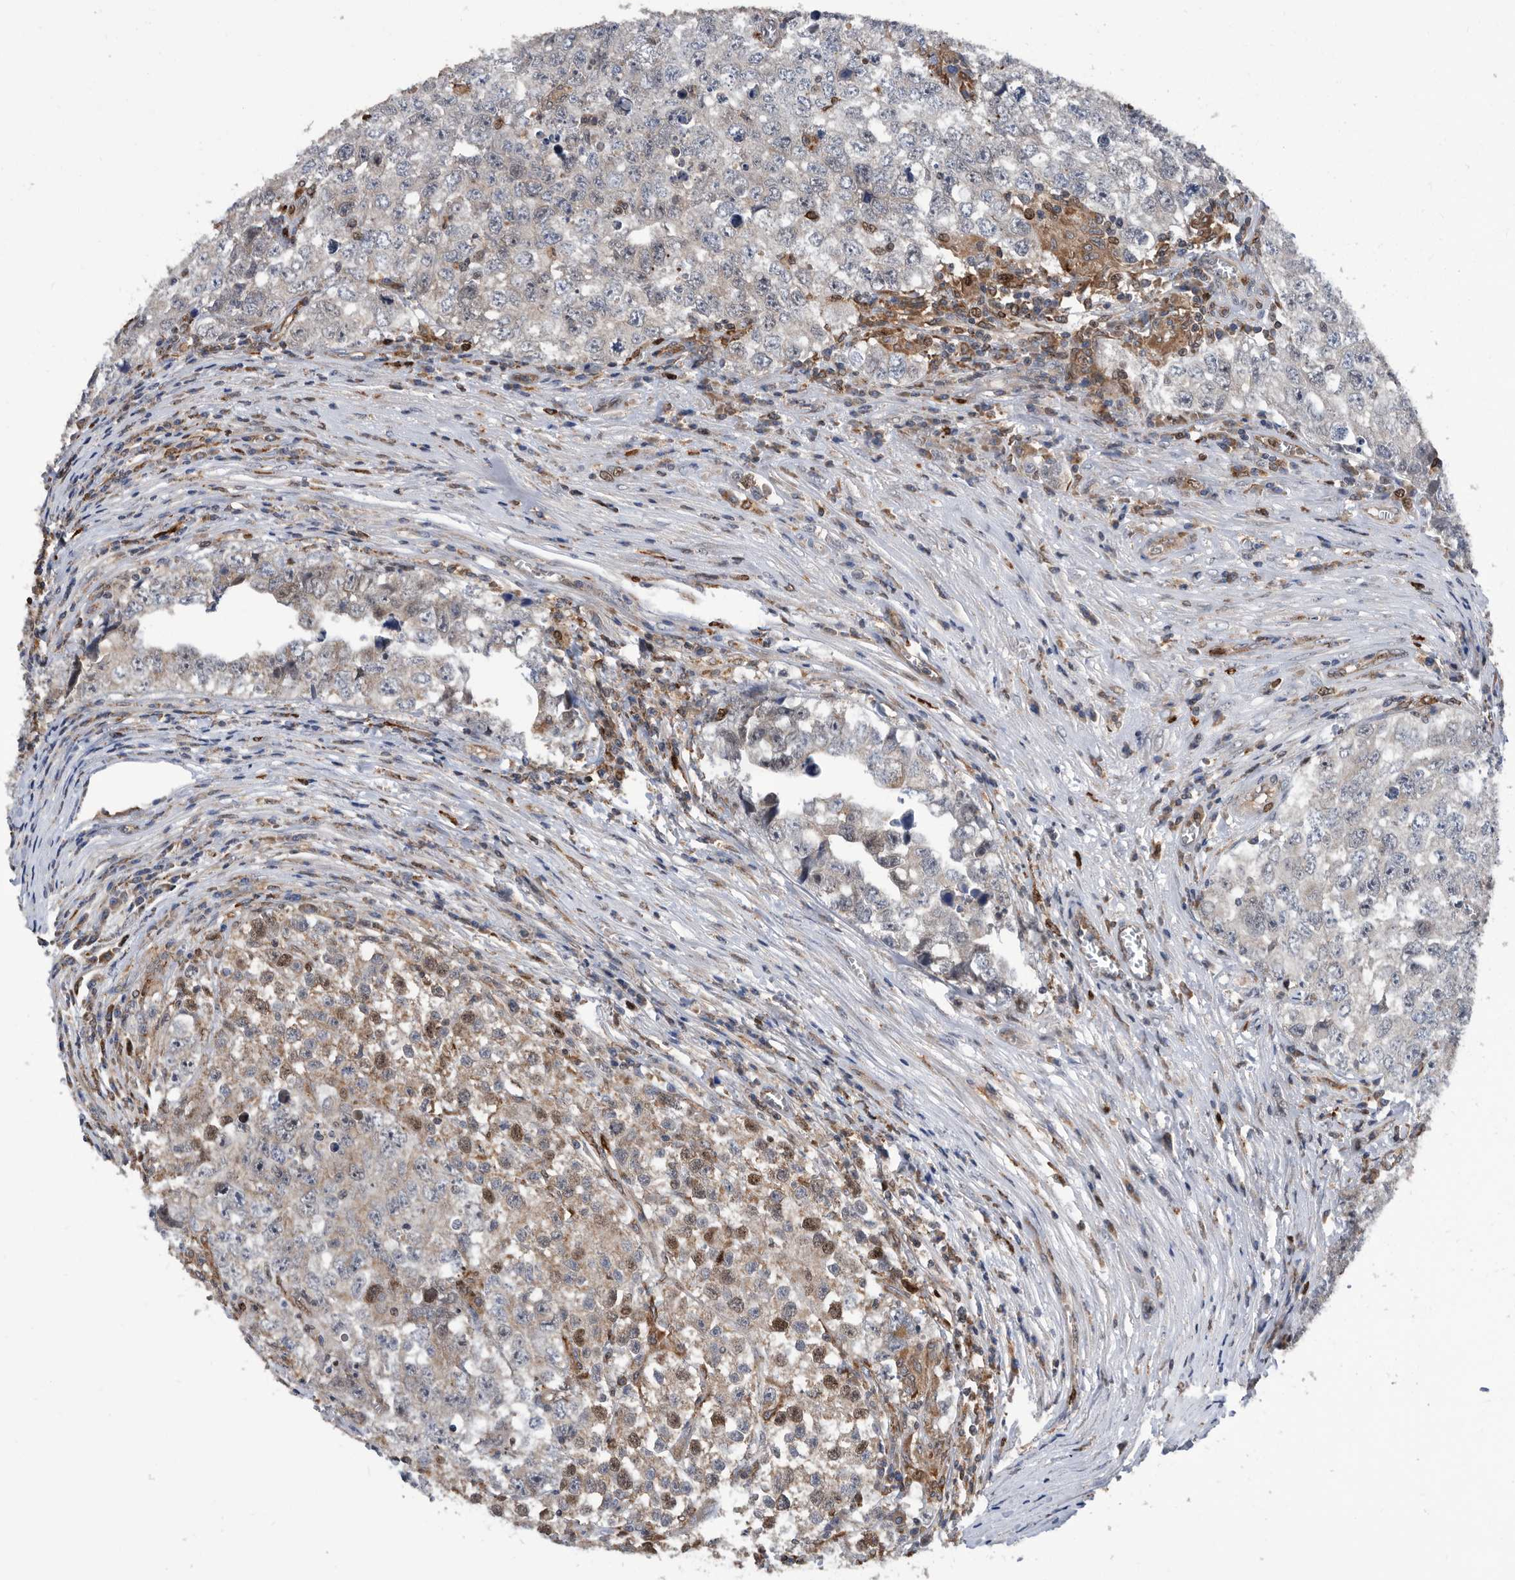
{"staining": {"intensity": "moderate", "quantity": "<25%", "location": "cytoplasmic/membranous,nuclear"}, "tissue": "testis cancer", "cell_type": "Tumor cells", "image_type": "cancer", "snomed": [{"axis": "morphology", "description": "Seminoma, NOS"}, {"axis": "morphology", "description": "Carcinoma, Embryonal, NOS"}, {"axis": "topography", "description": "Testis"}], "caption": "Brown immunohistochemical staining in human embryonal carcinoma (testis) displays moderate cytoplasmic/membranous and nuclear positivity in about <25% of tumor cells.", "gene": "ATAD2", "patient": {"sex": "male", "age": 43}}